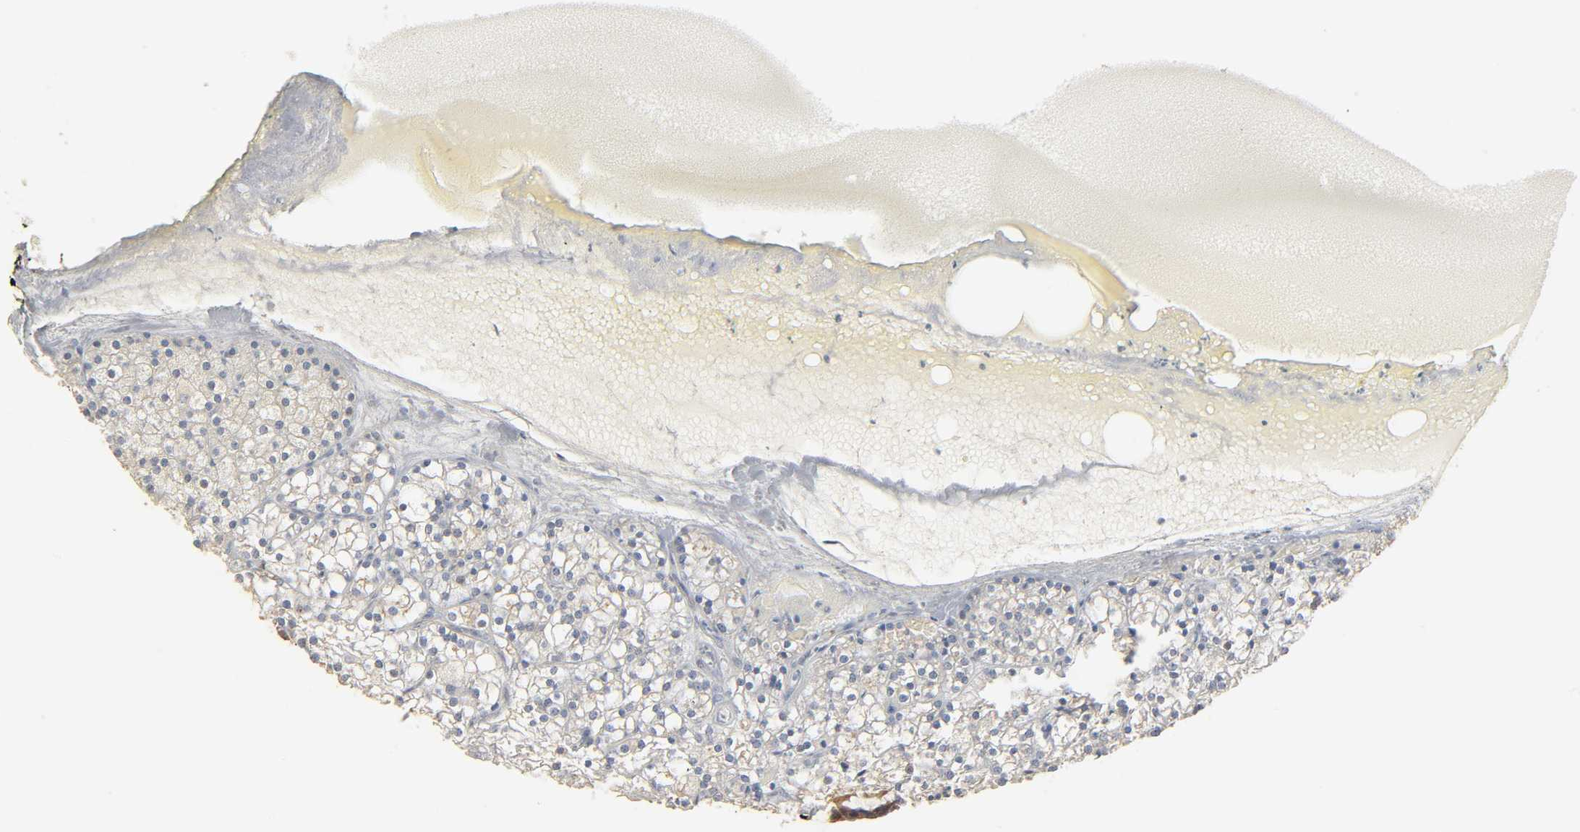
{"staining": {"intensity": "strong", "quantity": ">75%", "location": "cytoplasmic/membranous,nuclear"}, "tissue": "parathyroid gland", "cell_type": "Glandular cells", "image_type": "normal", "snomed": [{"axis": "morphology", "description": "Normal tissue, NOS"}, {"axis": "topography", "description": "Parathyroid gland"}], "caption": "Glandular cells show high levels of strong cytoplasmic/membranous,nuclear positivity in approximately >75% of cells in unremarkable human parathyroid gland. Nuclei are stained in blue.", "gene": "NEMF", "patient": {"sex": "female", "age": 63}}